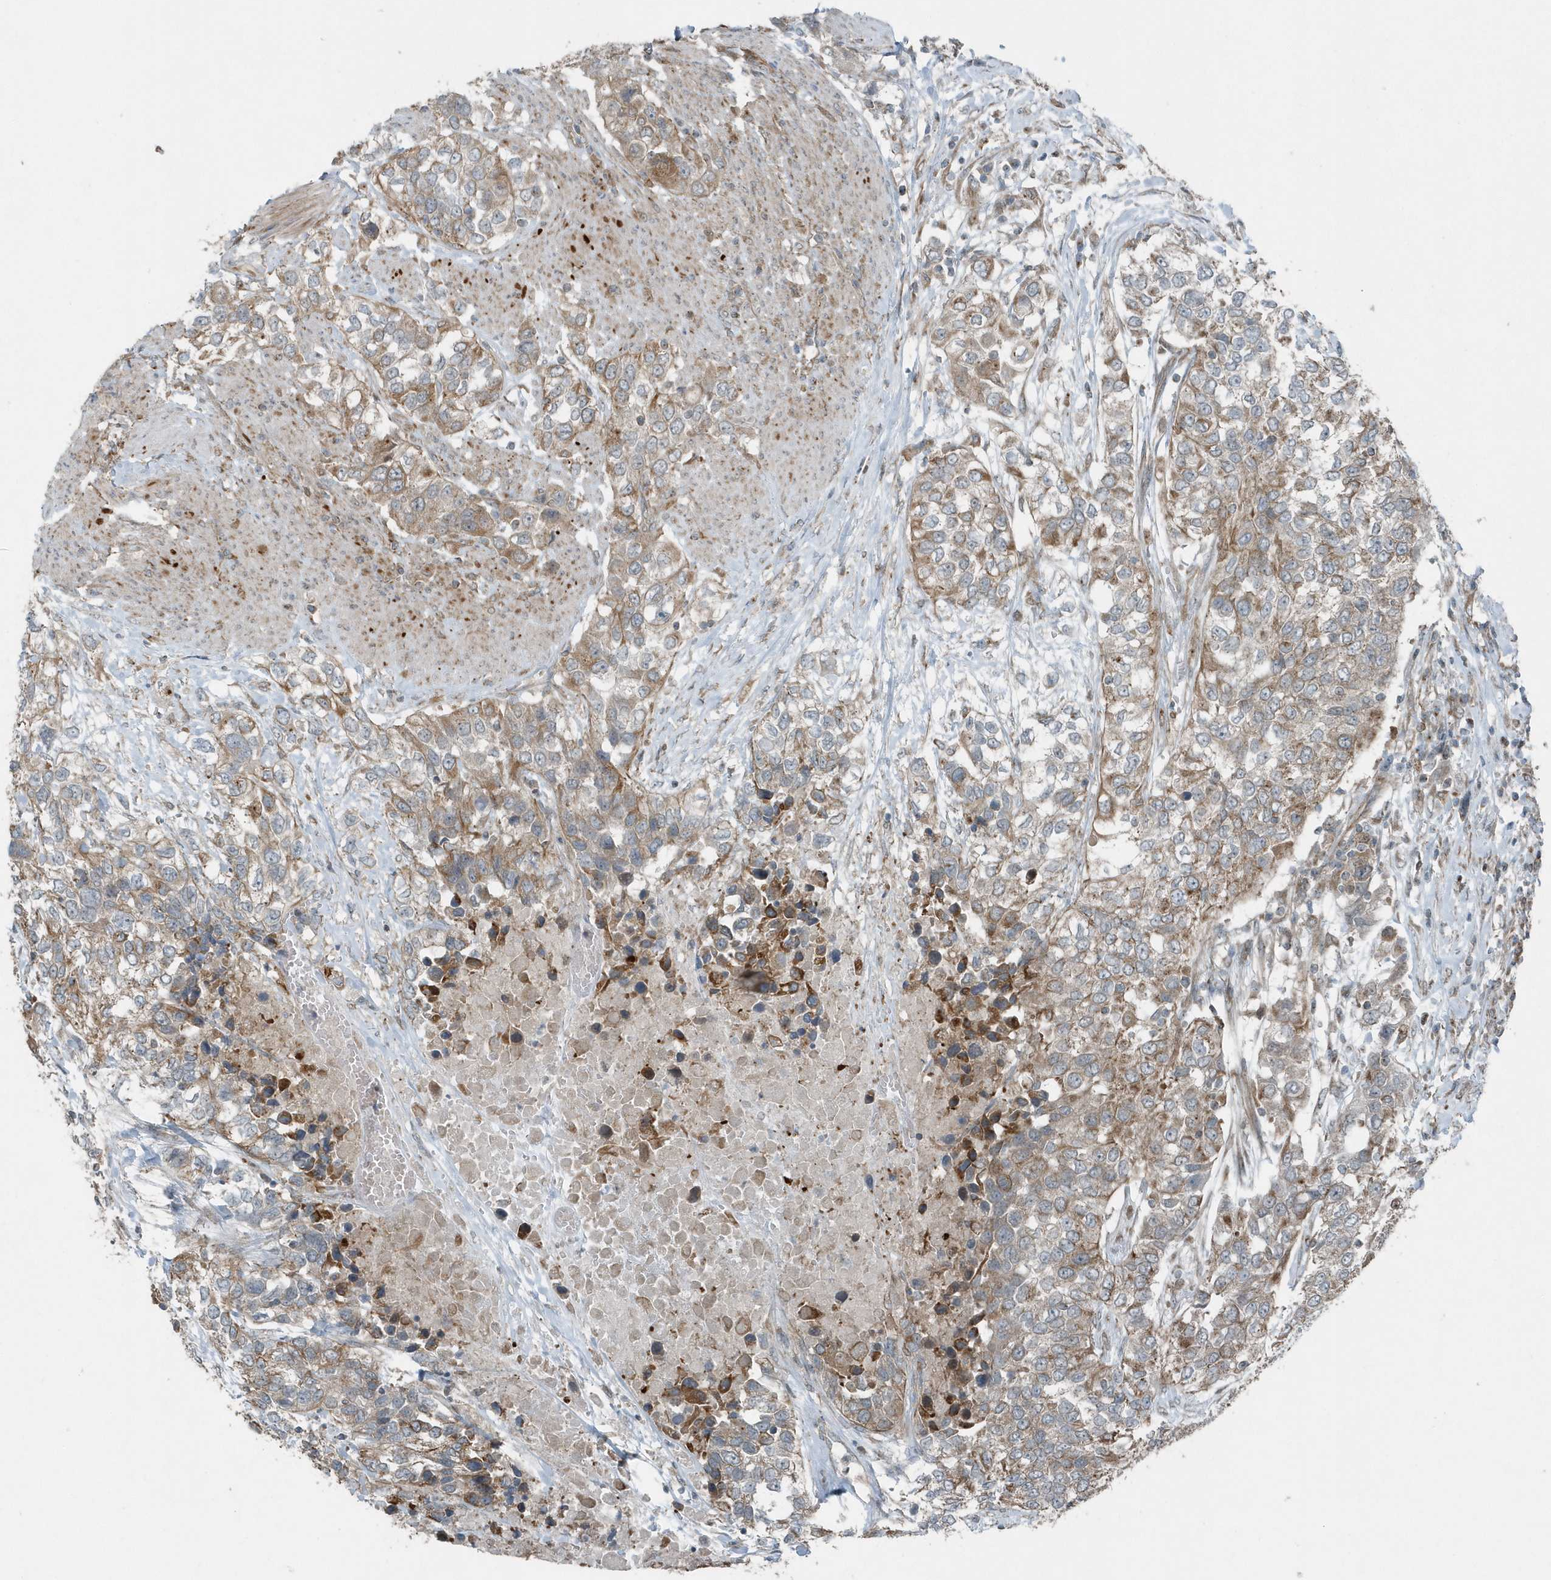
{"staining": {"intensity": "moderate", "quantity": ">75%", "location": "cytoplasmic/membranous"}, "tissue": "urothelial cancer", "cell_type": "Tumor cells", "image_type": "cancer", "snomed": [{"axis": "morphology", "description": "Urothelial carcinoma, High grade"}, {"axis": "topography", "description": "Urinary bladder"}], "caption": "IHC of urothelial carcinoma (high-grade) demonstrates medium levels of moderate cytoplasmic/membranous staining in approximately >75% of tumor cells.", "gene": "GCC2", "patient": {"sex": "female", "age": 80}}